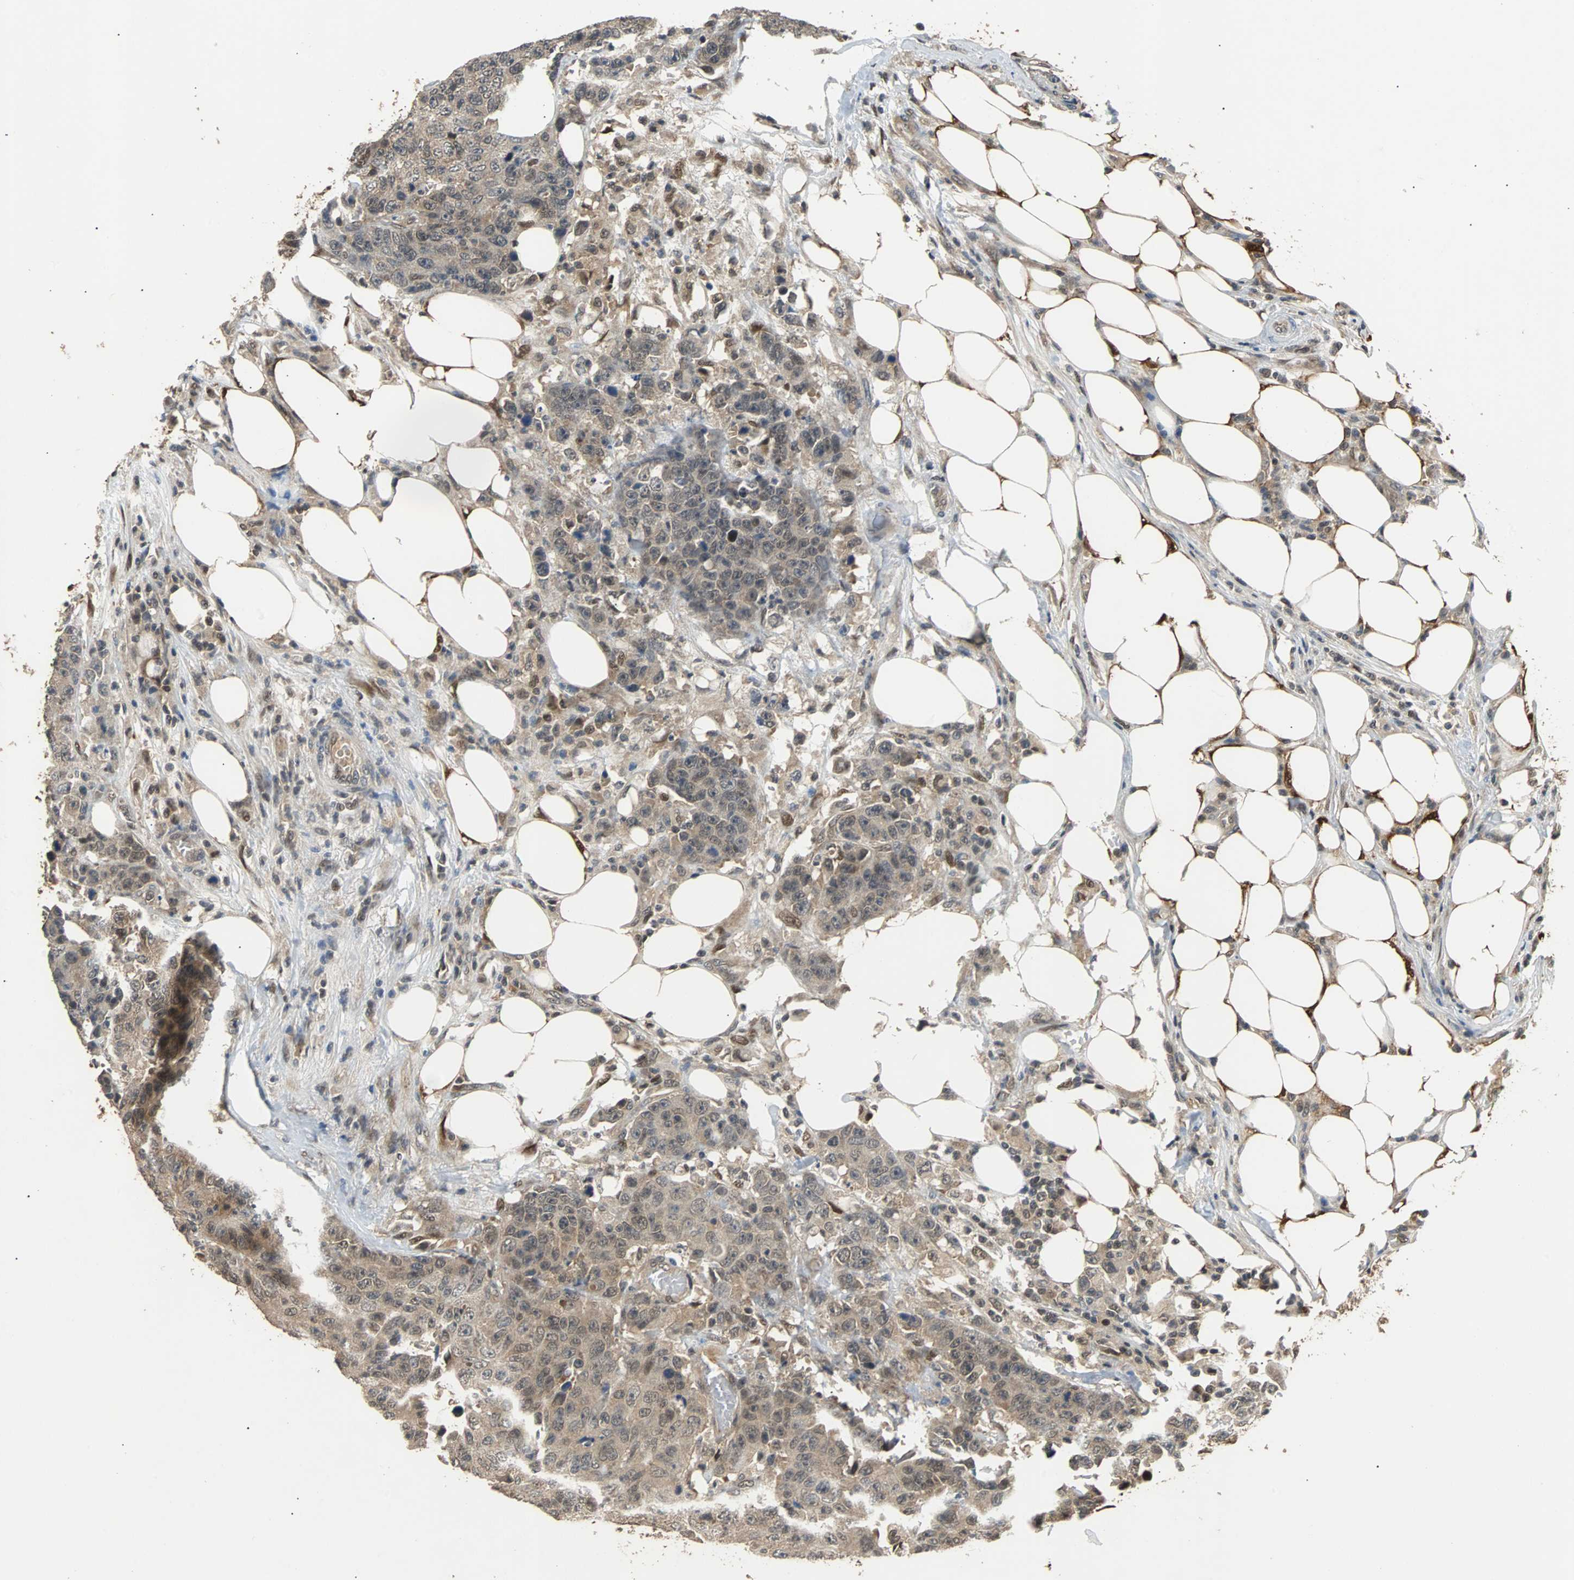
{"staining": {"intensity": "weak", "quantity": ">75%", "location": "cytoplasmic/membranous"}, "tissue": "colorectal cancer", "cell_type": "Tumor cells", "image_type": "cancer", "snomed": [{"axis": "morphology", "description": "Adenocarcinoma, NOS"}, {"axis": "topography", "description": "Colon"}], "caption": "Colorectal cancer (adenocarcinoma) was stained to show a protein in brown. There is low levels of weak cytoplasmic/membranous expression in approximately >75% of tumor cells.", "gene": "PRDX6", "patient": {"sex": "female", "age": 86}}